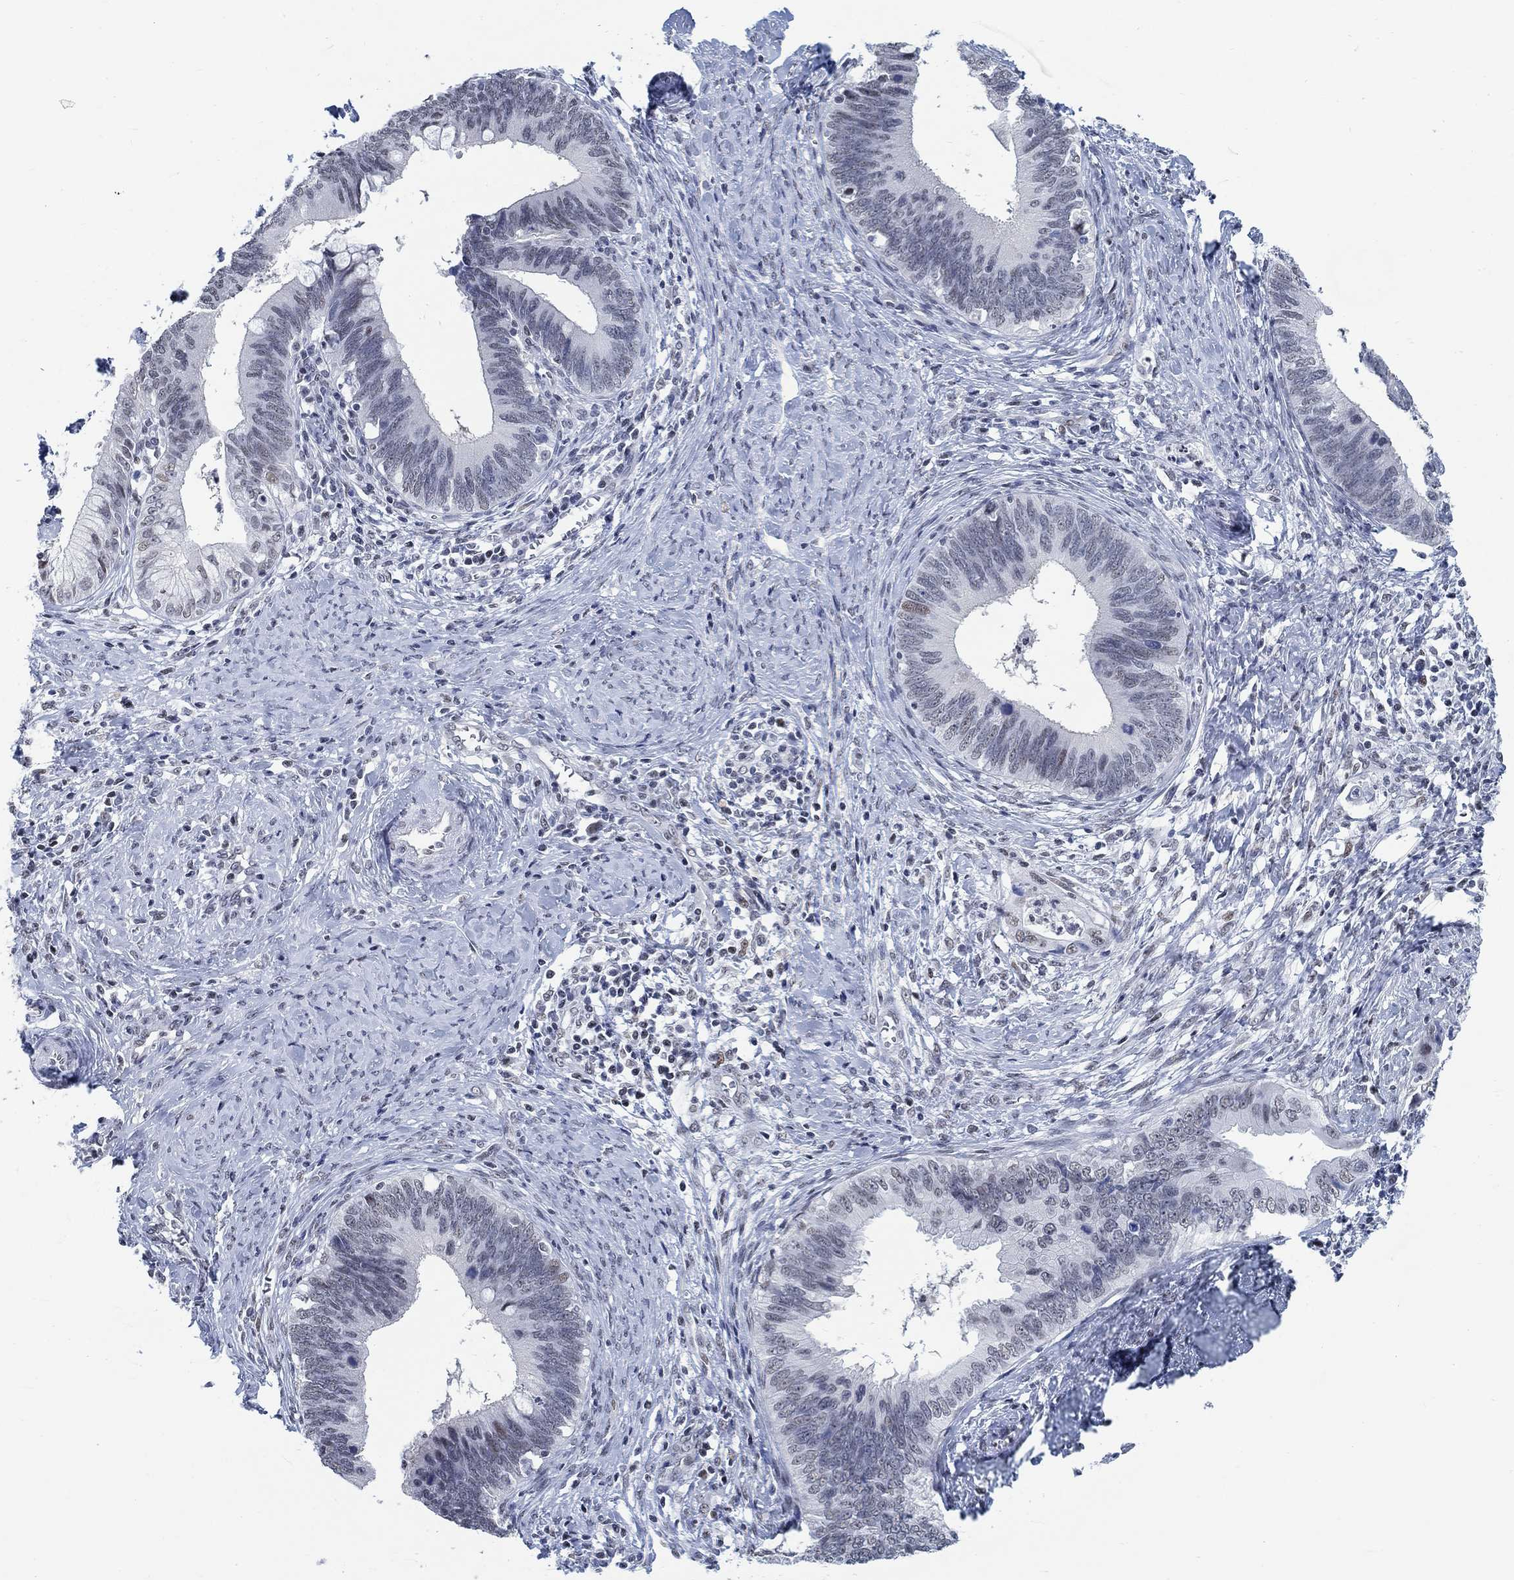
{"staining": {"intensity": "negative", "quantity": "none", "location": "none"}, "tissue": "cervical cancer", "cell_type": "Tumor cells", "image_type": "cancer", "snomed": [{"axis": "morphology", "description": "Adenocarcinoma, NOS"}, {"axis": "topography", "description": "Cervix"}], "caption": "Immunohistochemistry micrograph of human cervical cancer (adenocarcinoma) stained for a protein (brown), which exhibits no staining in tumor cells.", "gene": "KCNH8", "patient": {"sex": "female", "age": 42}}